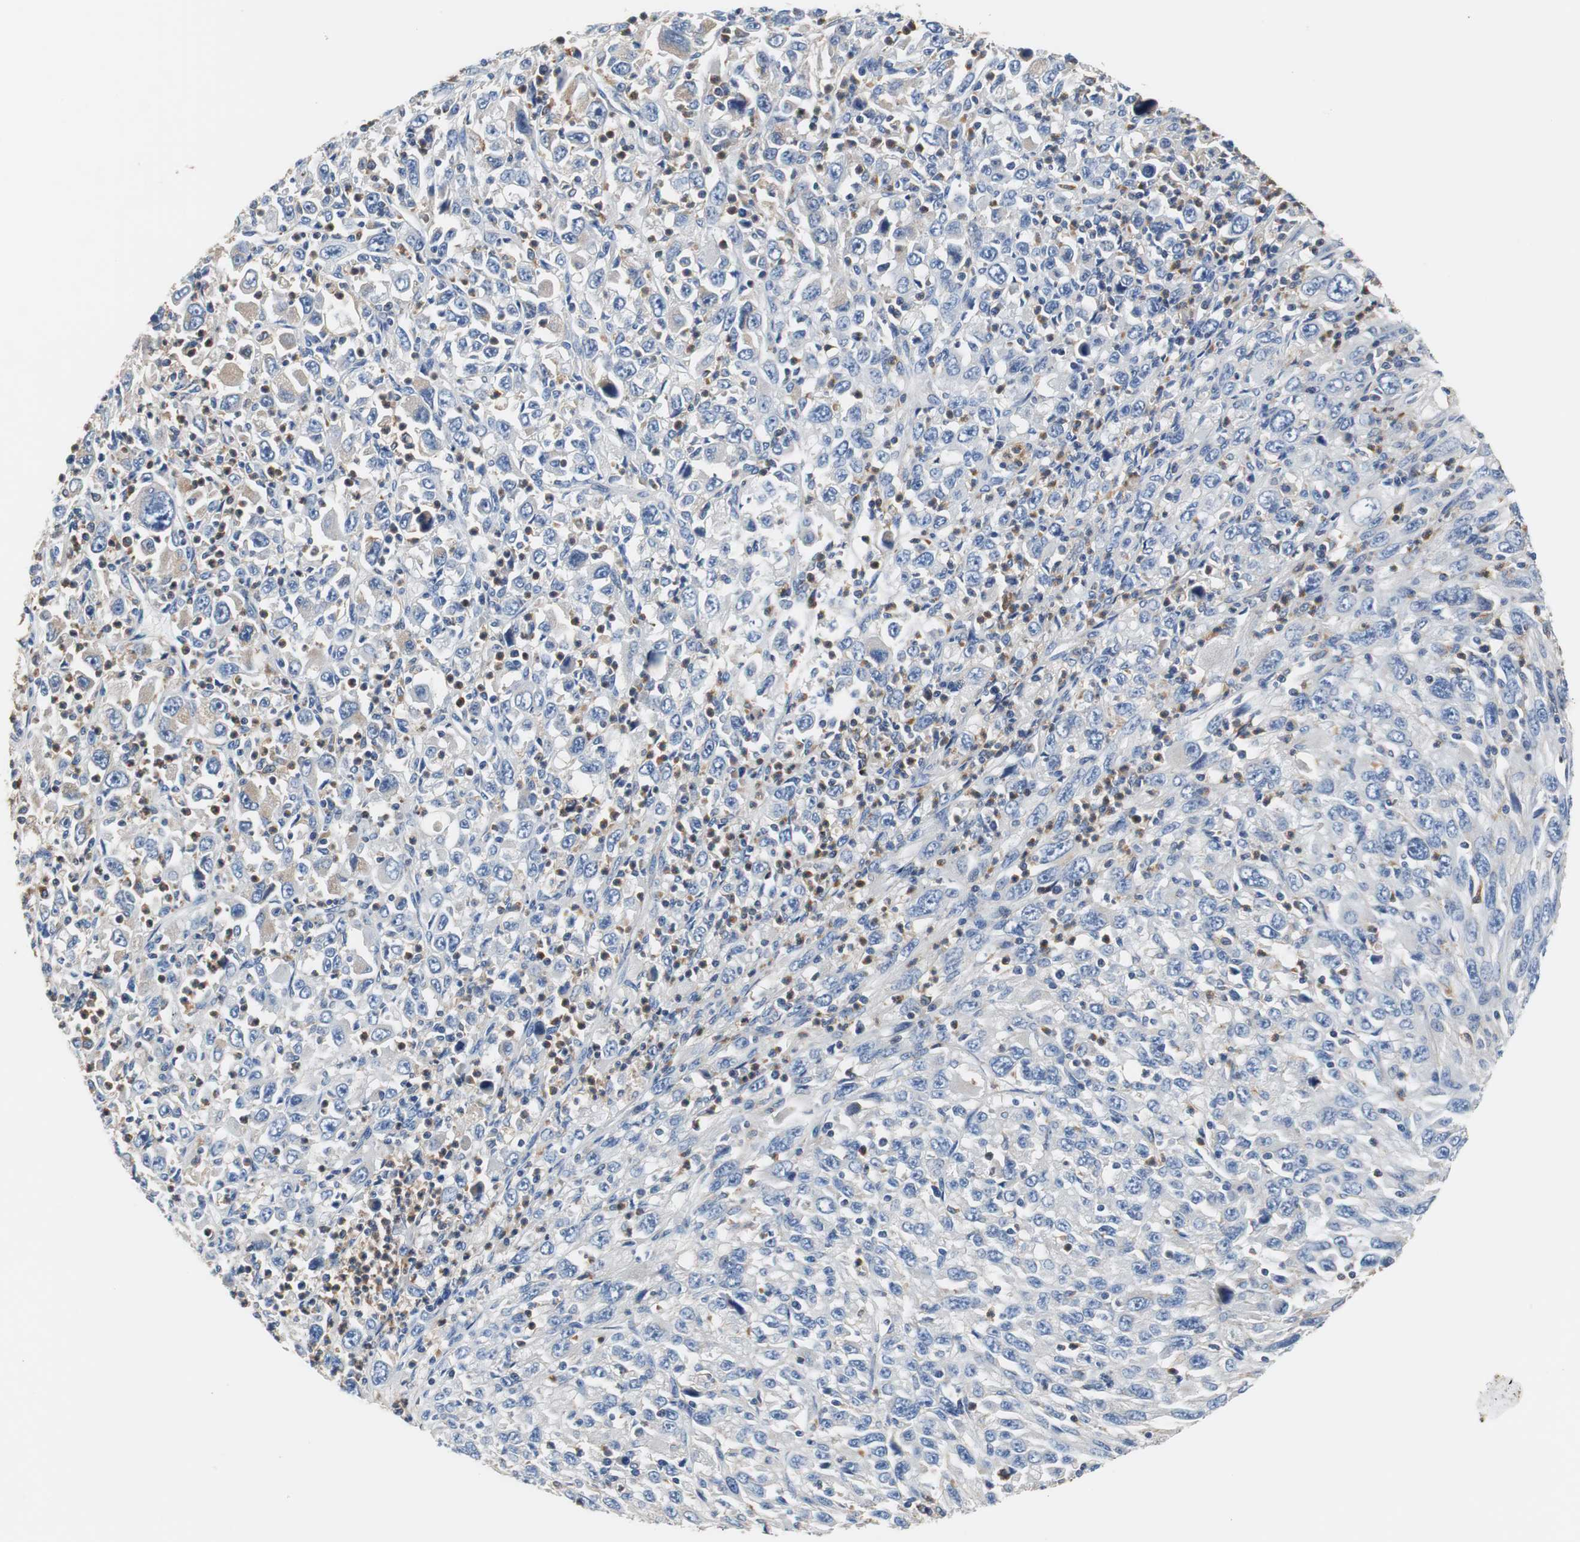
{"staining": {"intensity": "negative", "quantity": "none", "location": "none"}, "tissue": "melanoma", "cell_type": "Tumor cells", "image_type": "cancer", "snomed": [{"axis": "morphology", "description": "Malignant melanoma, Metastatic site"}, {"axis": "topography", "description": "Skin"}], "caption": "Histopathology image shows no significant protein positivity in tumor cells of malignant melanoma (metastatic site).", "gene": "VAMP8", "patient": {"sex": "female", "age": 56}}